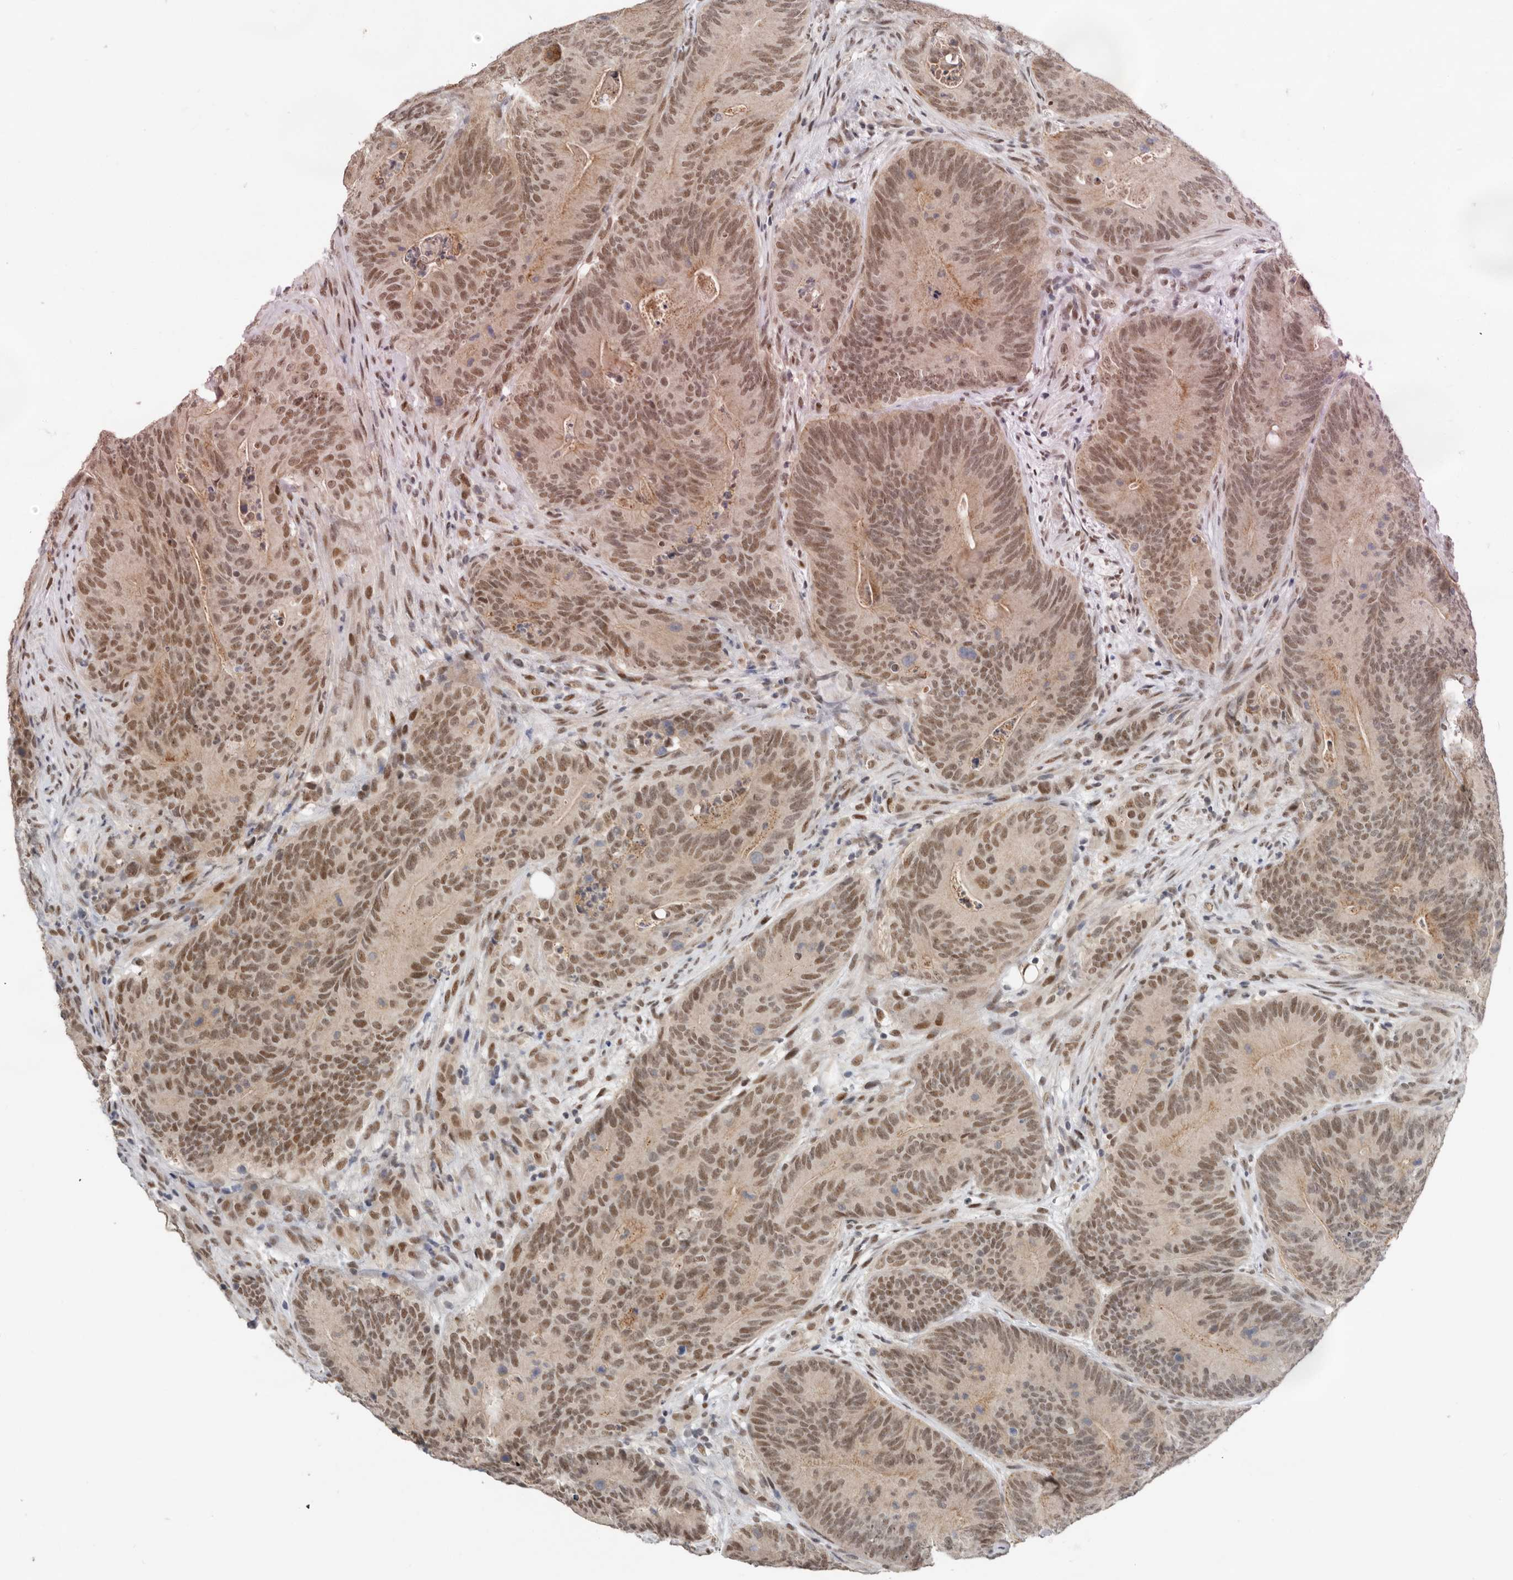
{"staining": {"intensity": "moderate", "quantity": ">75%", "location": "nuclear"}, "tissue": "colorectal cancer", "cell_type": "Tumor cells", "image_type": "cancer", "snomed": [{"axis": "morphology", "description": "Normal tissue, NOS"}, {"axis": "topography", "description": "Colon"}], "caption": "Immunohistochemistry (IHC) micrograph of neoplastic tissue: colorectal cancer stained using IHC exhibits medium levels of moderate protein expression localized specifically in the nuclear of tumor cells, appearing as a nuclear brown color.", "gene": "BRCA2", "patient": {"sex": "female", "age": 82}}